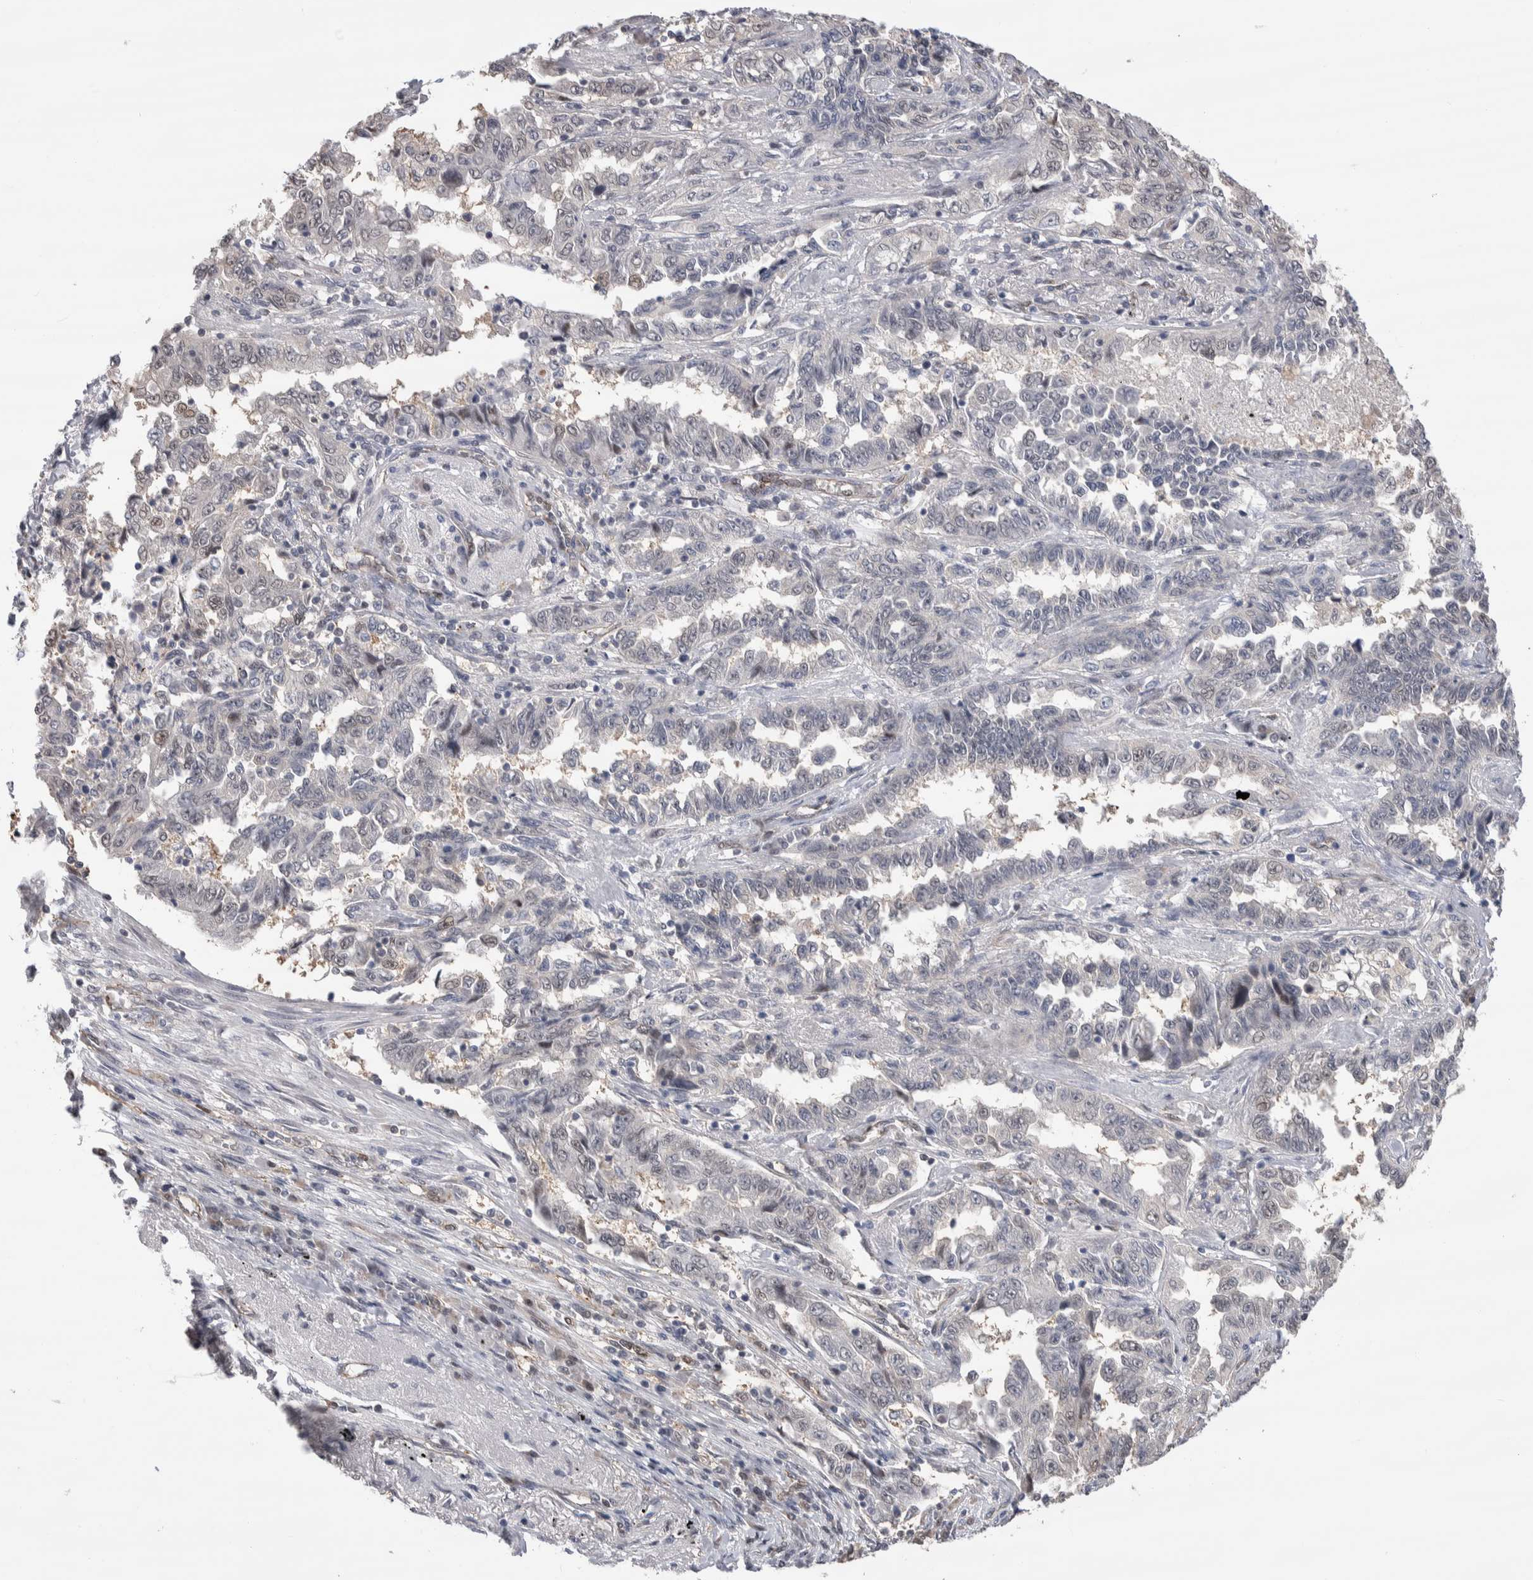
{"staining": {"intensity": "negative", "quantity": "none", "location": "none"}, "tissue": "lung cancer", "cell_type": "Tumor cells", "image_type": "cancer", "snomed": [{"axis": "morphology", "description": "Adenocarcinoma, NOS"}, {"axis": "topography", "description": "Lung"}], "caption": "The image demonstrates no significant positivity in tumor cells of lung cancer (adenocarcinoma). (Immunohistochemistry, brightfield microscopy, high magnification).", "gene": "ZBTB49", "patient": {"sex": "female", "age": 51}}